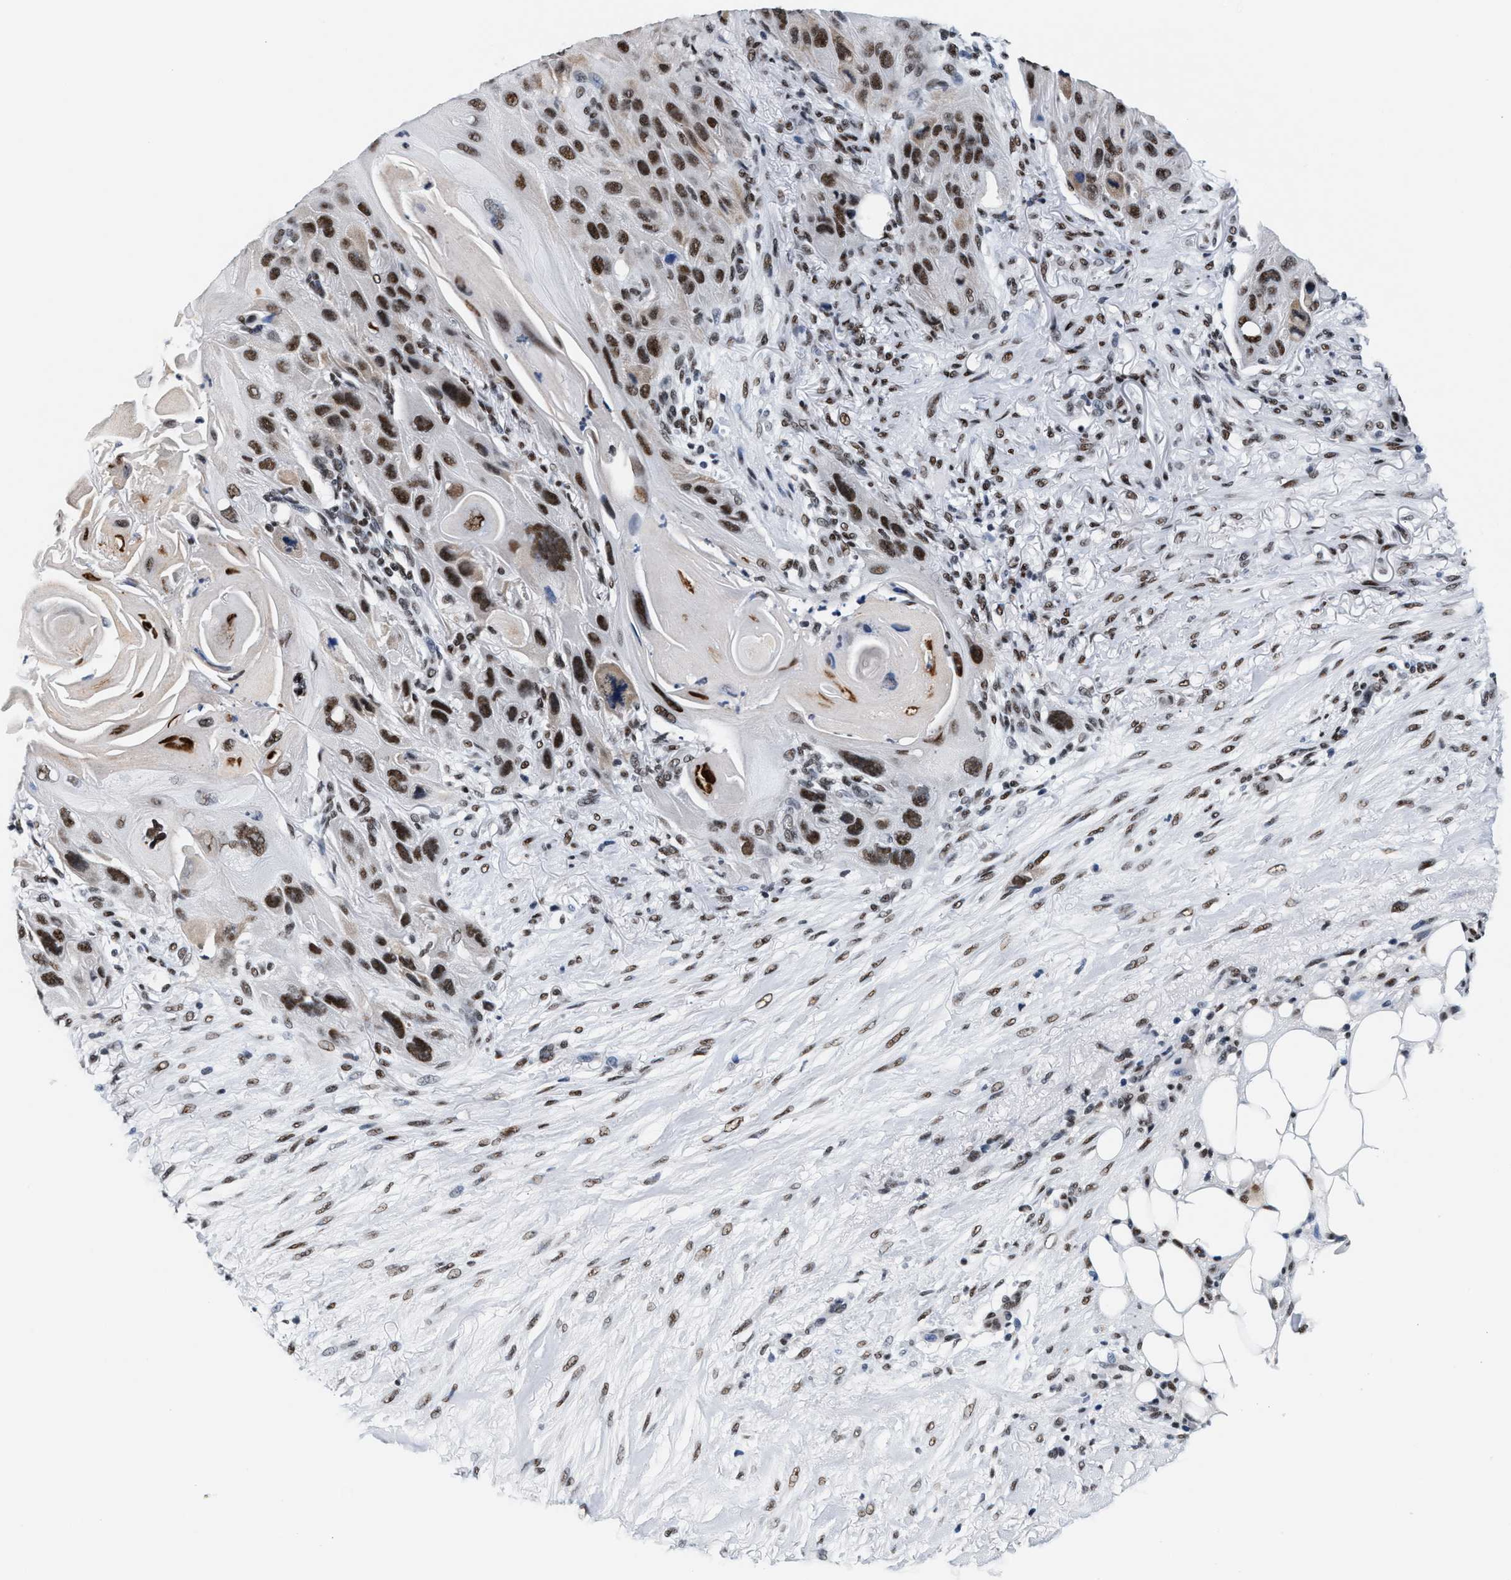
{"staining": {"intensity": "strong", "quantity": ">75%", "location": "nuclear"}, "tissue": "skin cancer", "cell_type": "Tumor cells", "image_type": "cancer", "snomed": [{"axis": "morphology", "description": "Squamous cell carcinoma, NOS"}, {"axis": "topography", "description": "Skin"}], "caption": "This micrograph exhibits squamous cell carcinoma (skin) stained with IHC to label a protein in brown. The nuclear of tumor cells show strong positivity for the protein. Nuclei are counter-stained blue.", "gene": "RAD50", "patient": {"sex": "female", "age": 77}}